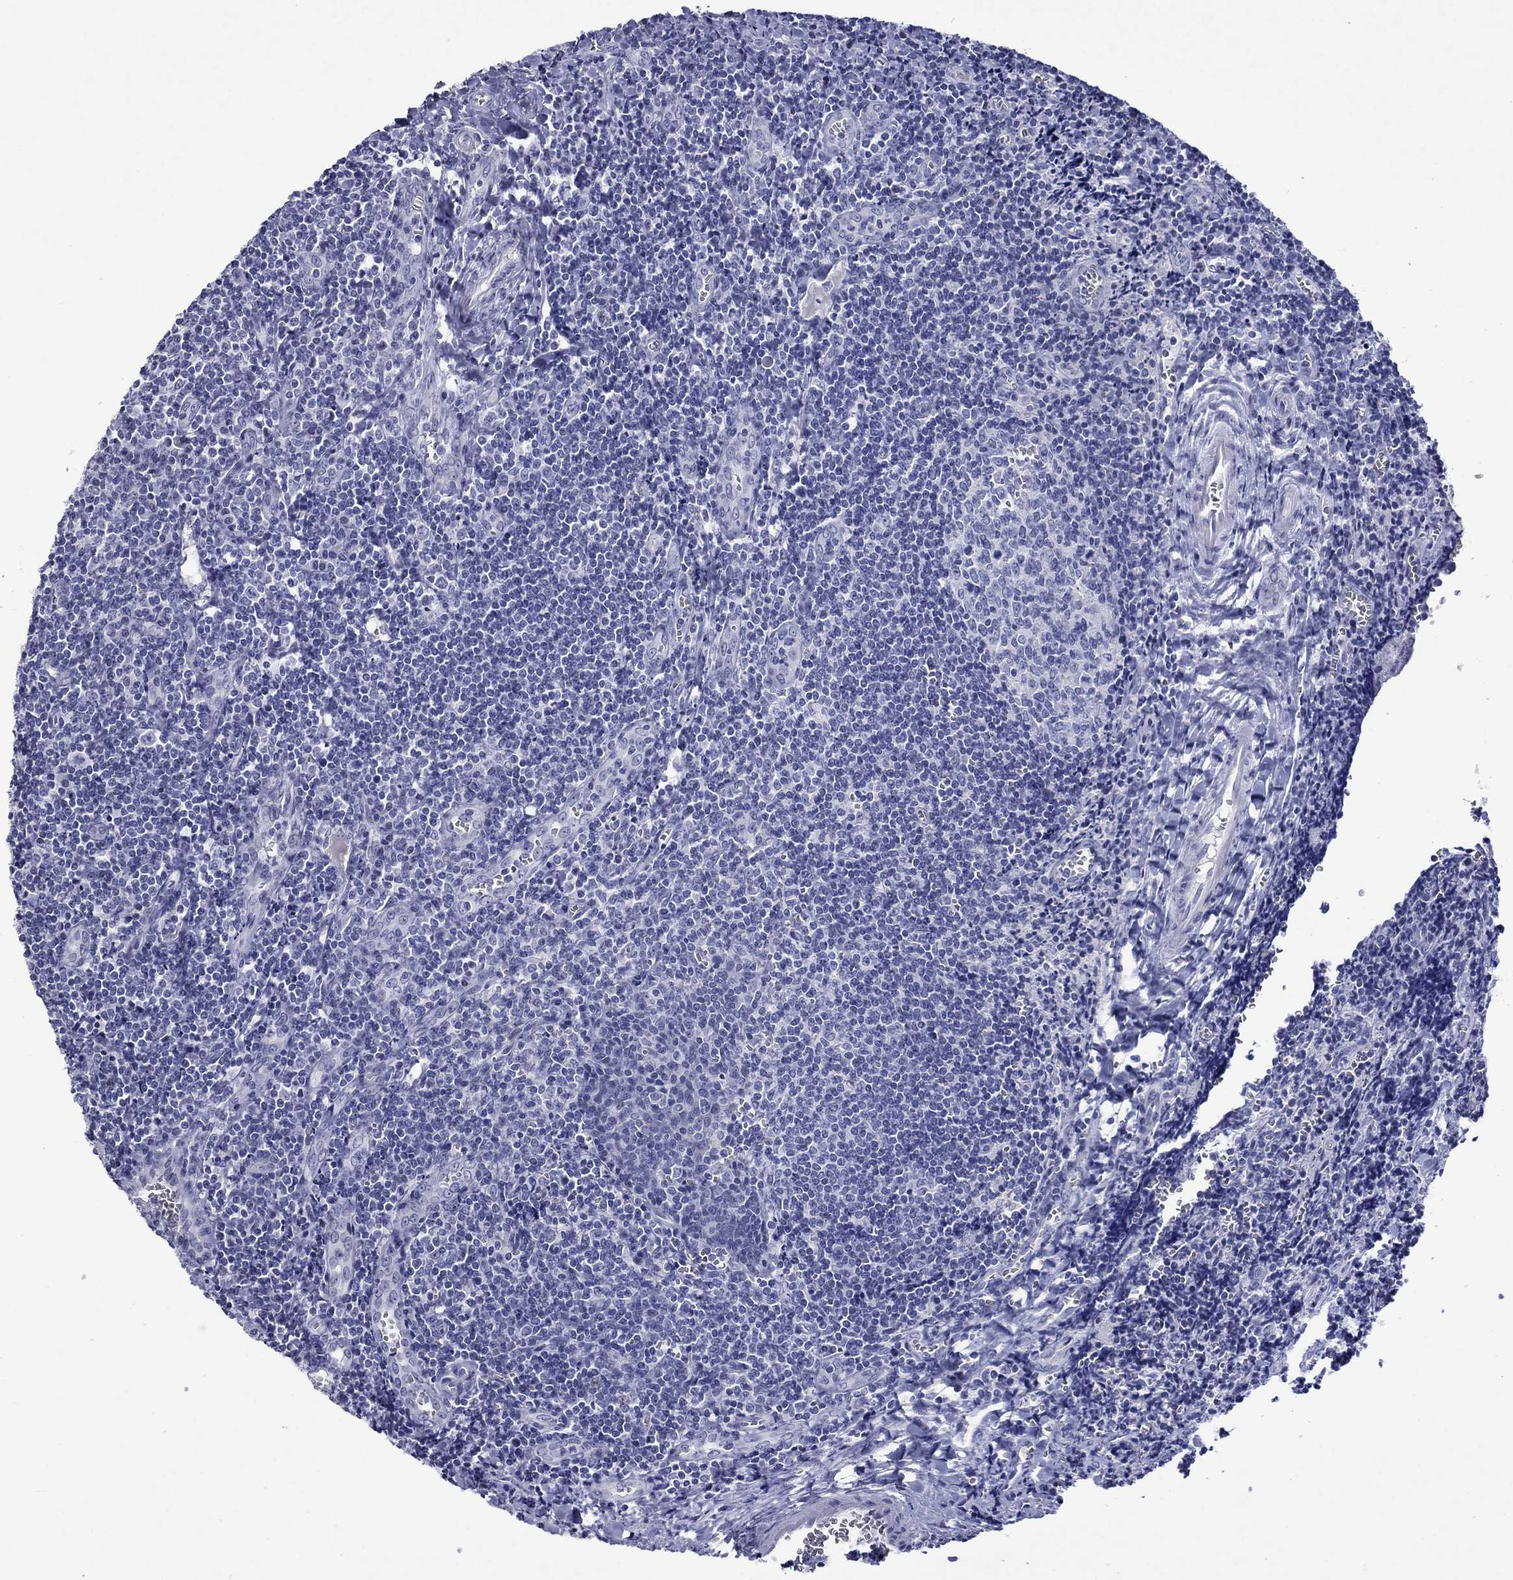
{"staining": {"intensity": "negative", "quantity": "none", "location": "none"}, "tissue": "tonsil", "cell_type": "Germinal center cells", "image_type": "normal", "snomed": [{"axis": "morphology", "description": "Normal tissue, NOS"}, {"axis": "morphology", "description": "Inflammation, NOS"}, {"axis": "topography", "description": "Tonsil"}], "caption": "Unremarkable tonsil was stained to show a protein in brown. There is no significant expression in germinal center cells. (Brightfield microscopy of DAB (3,3'-diaminobenzidine) immunohistochemistry (IHC) at high magnification).", "gene": "PIWIL1", "patient": {"sex": "female", "age": 31}}